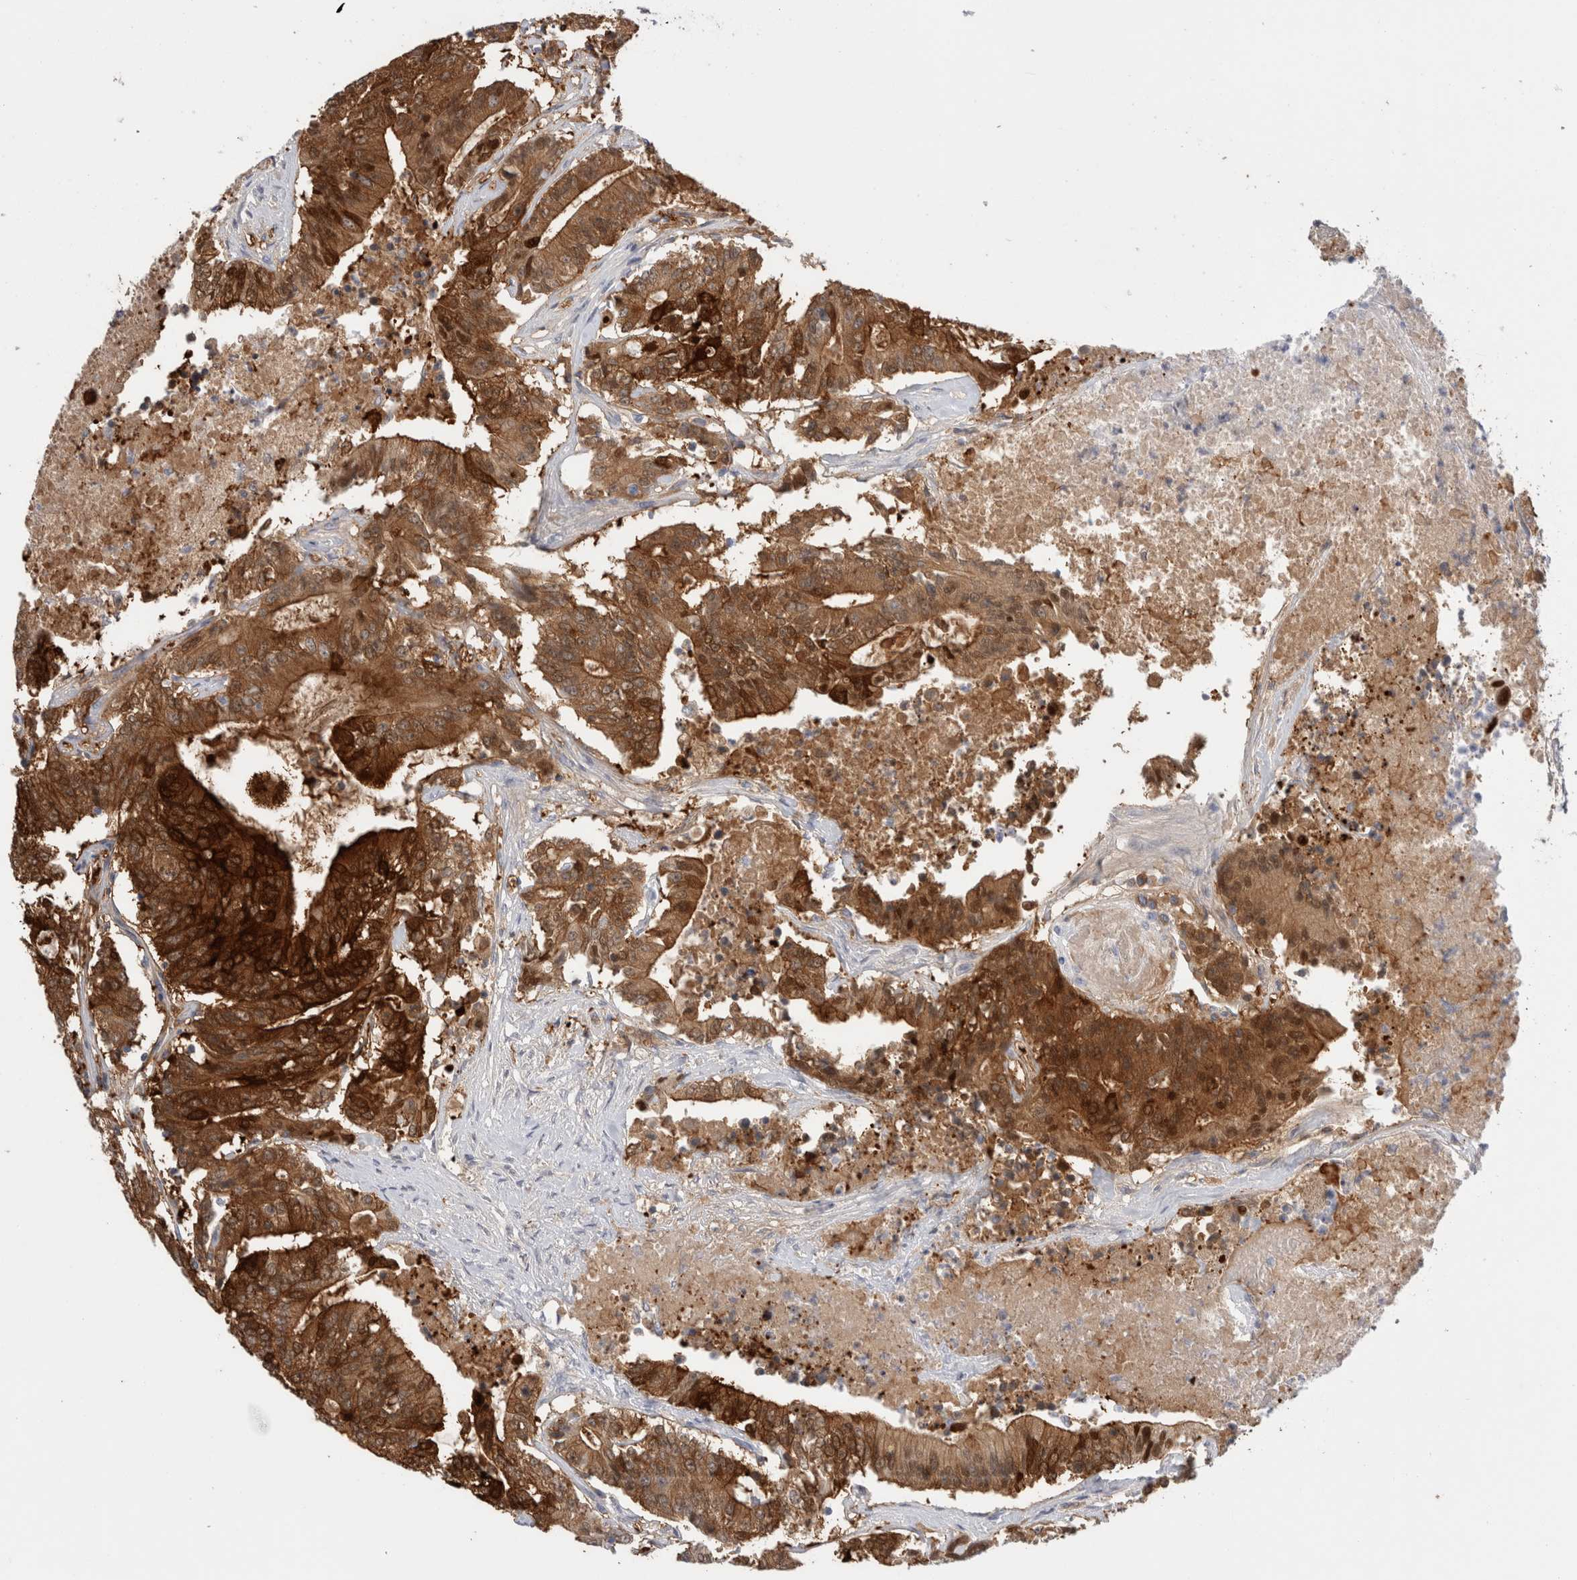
{"staining": {"intensity": "strong", "quantity": ">75%", "location": "cytoplasmic/membranous"}, "tissue": "colorectal cancer", "cell_type": "Tumor cells", "image_type": "cancer", "snomed": [{"axis": "morphology", "description": "Adenocarcinoma, NOS"}, {"axis": "topography", "description": "Colon"}], "caption": "Immunohistochemistry image of neoplastic tissue: human colorectal cancer (adenocarcinoma) stained using immunohistochemistry (IHC) exhibits high levels of strong protein expression localized specifically in the cytoplasmic/membranous of tumor cells, appearing as a cytoplasmic/membranous brown color.", "gene": "NAPEPLD", "patient": {"sex": "female", "age": 77}}